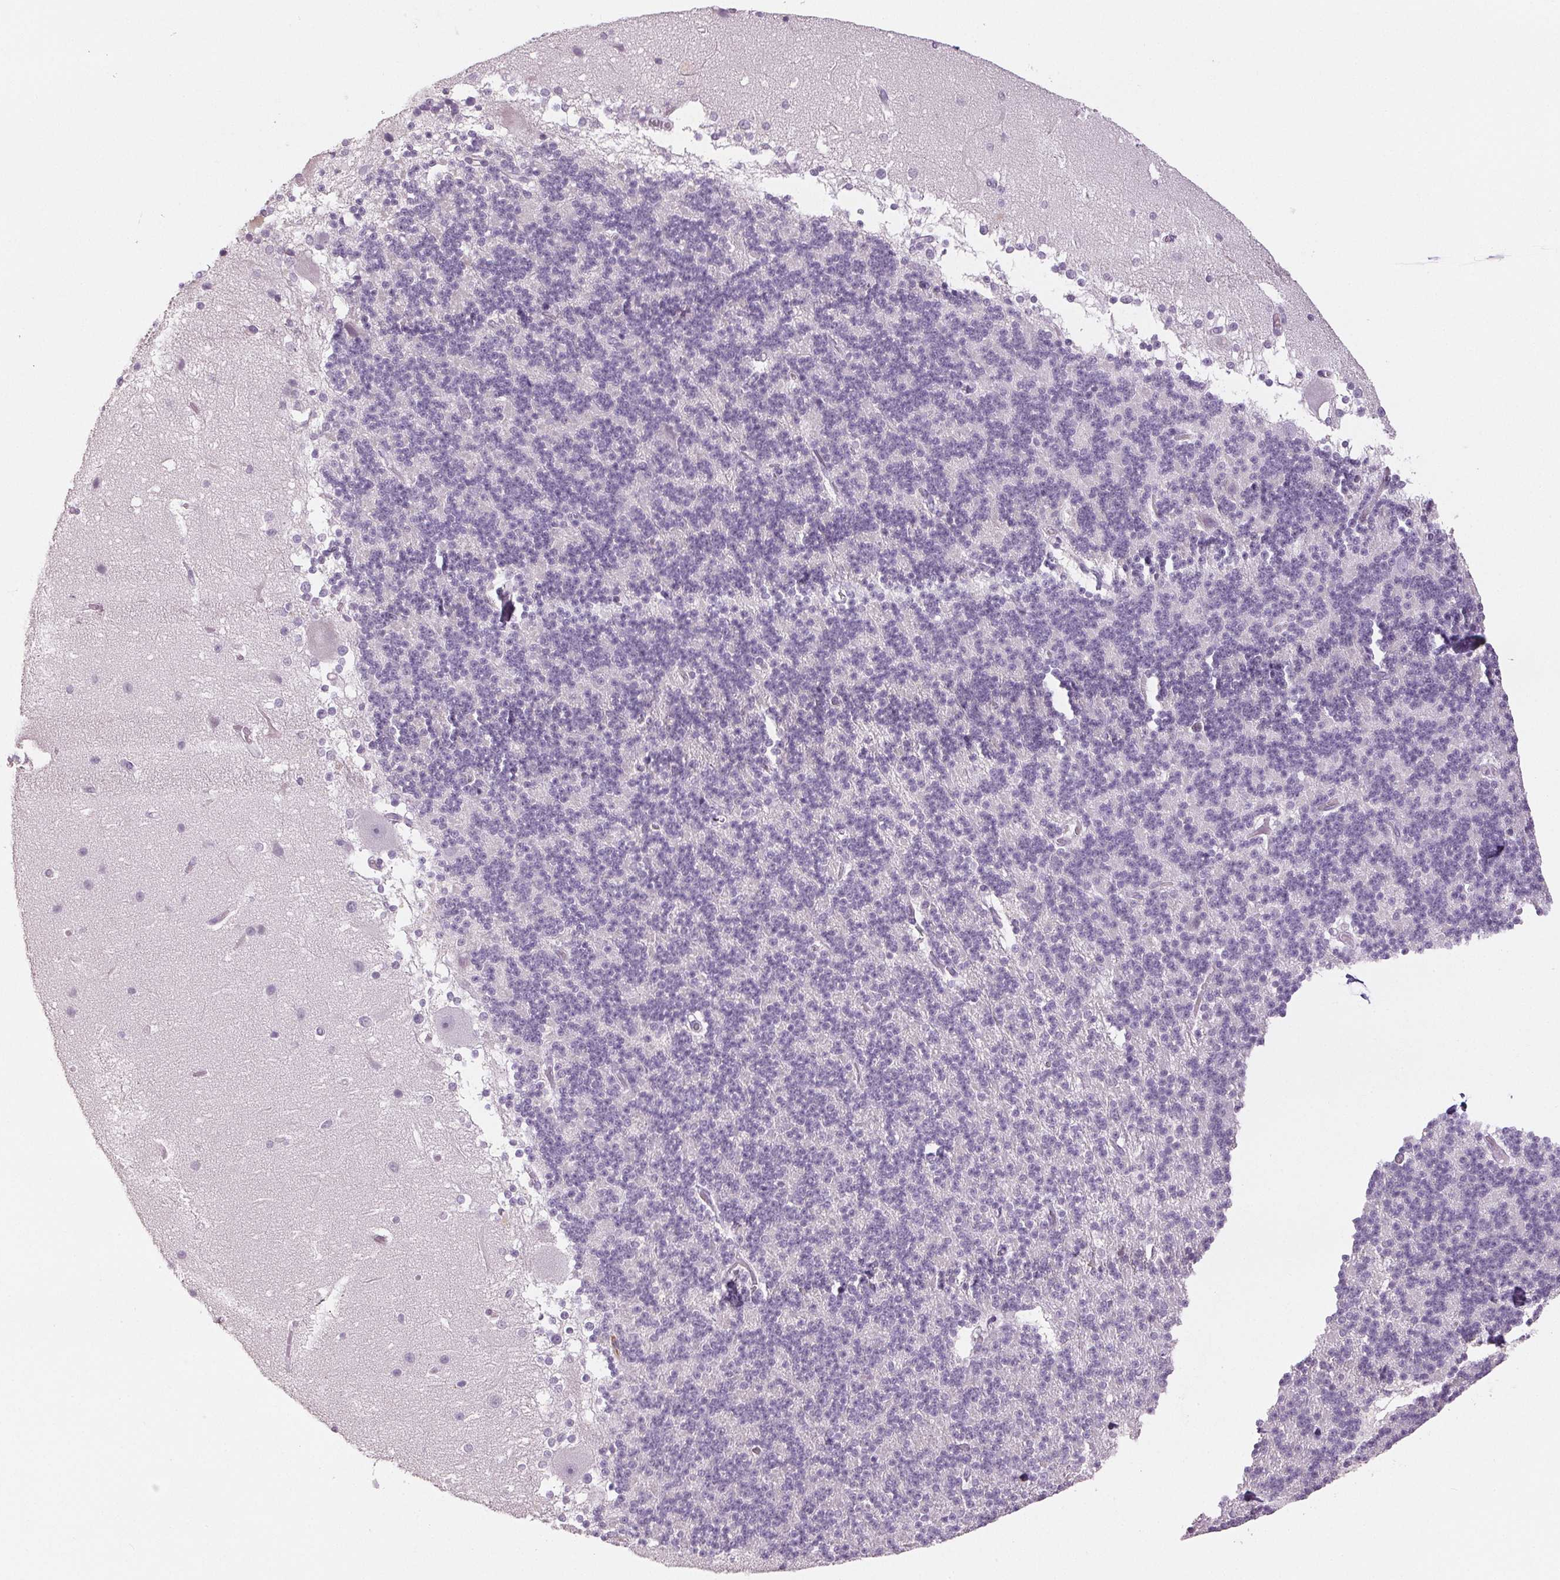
{"staining": {"intensity": "negative", "quantity": "none", "location": "none"}, "tissue": "cerebellum", "cell_type": "Cells in granular layer", "image_type": "normal", "snomed": [{"axis": "morphology", "description": "Normal tissue, NOS"}, {"axis": "topography", "description": "Cerebellum"}], "caption": "Human cerebellum stained for a protein using immunohistochemistry demonstrates no staining in cells in granular layer.", "gene": "LTF", "patient": {"sex": "female", "age": 19}}